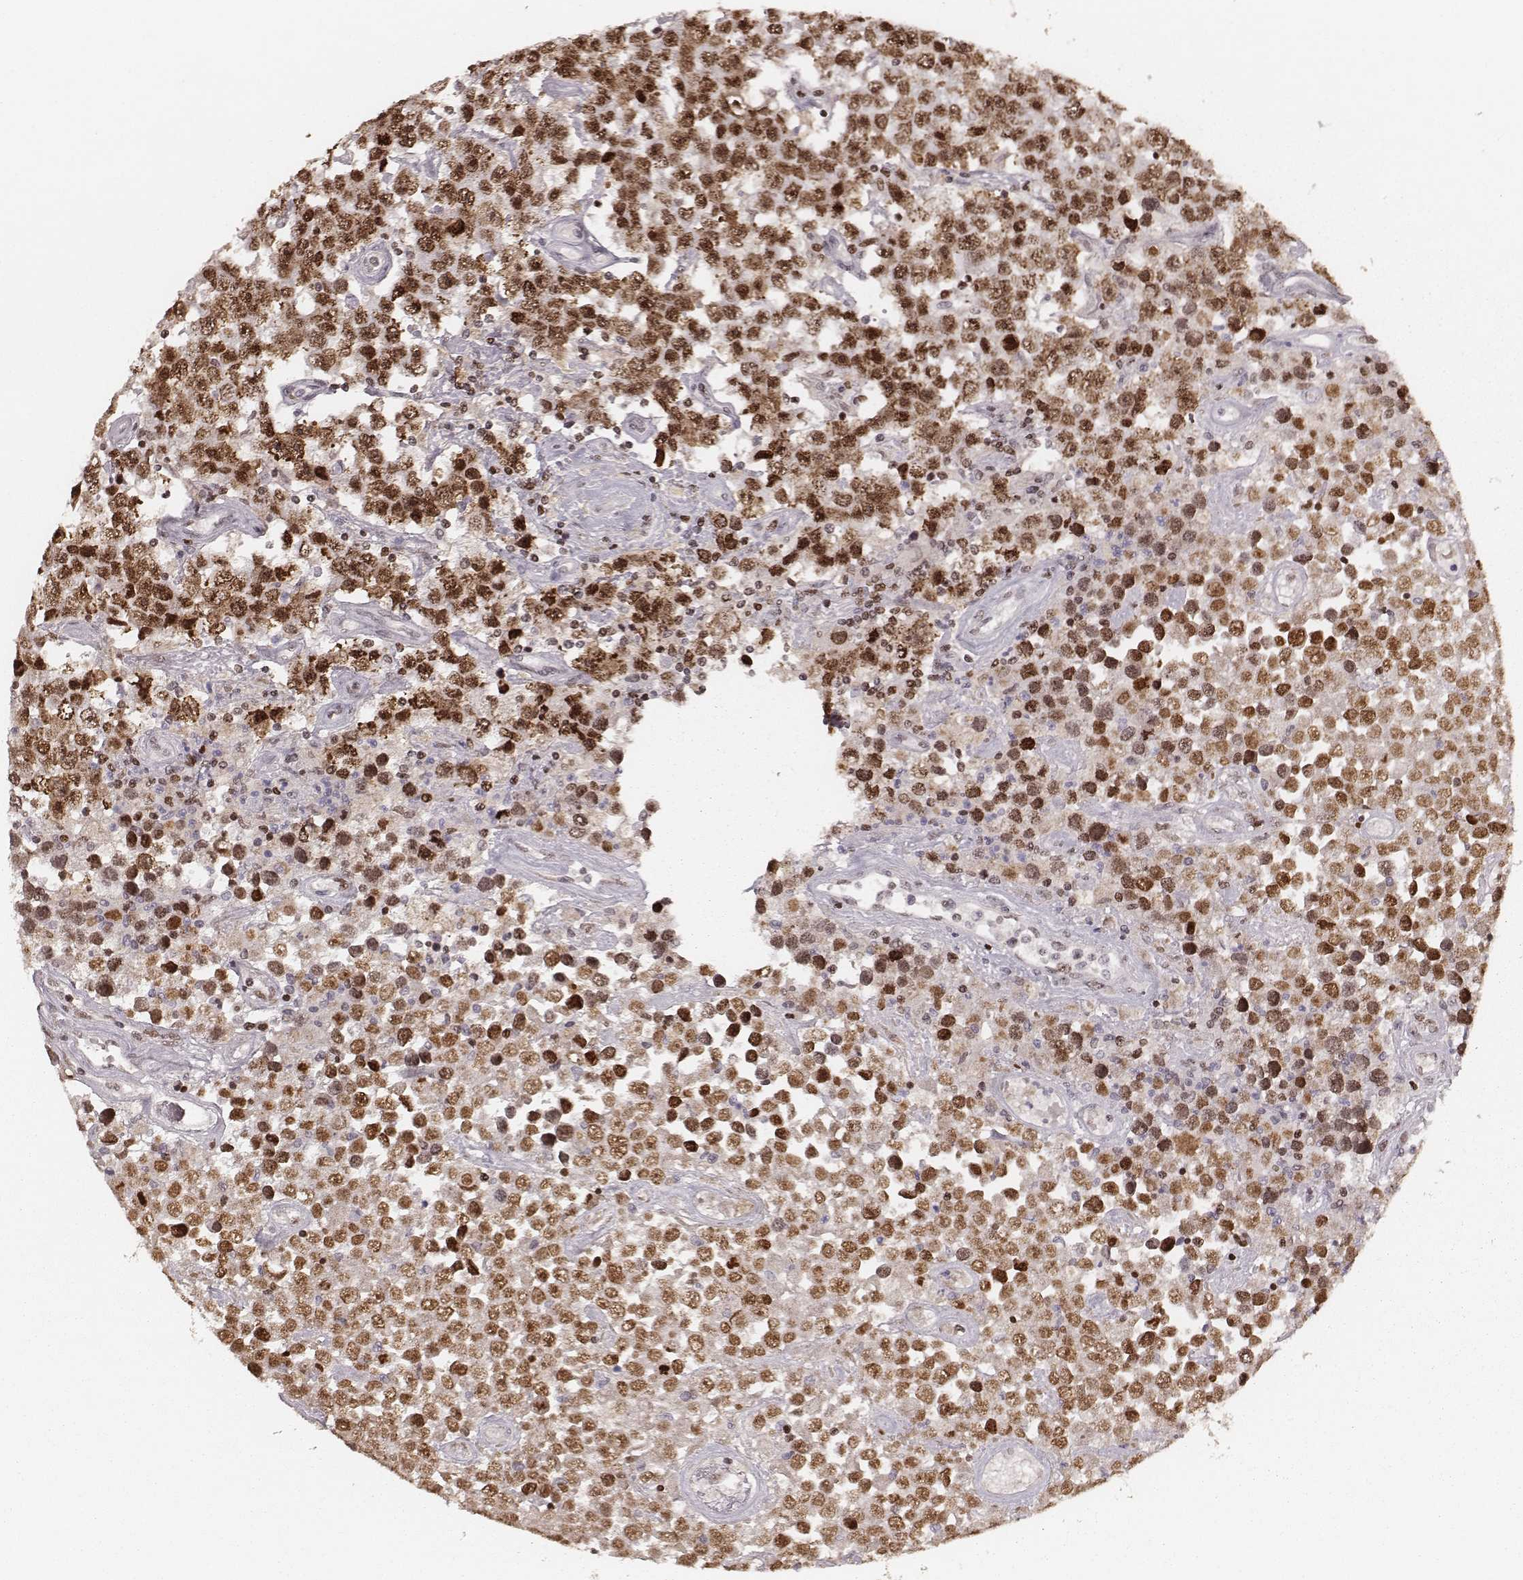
{"staining": {"intensity": "moderate", "quantity": ">75%", "location": "nuclear"}, "tissue": "testis cancer", "cell_type": "Tumor cells", "image_type": "cancer", "snomed": [{"axis": "morphology", "description": "Seminoma, NOS"}, {"axis": "topography", "description": "Testis"}], "caption": "This is an image of immunohistochemistry (IHC) staining of testis cancer, which shows moderate expression in the nuclear of tumor cells.", "gene": "PARP1", "patient": {"sex": "male", "age": 52}}